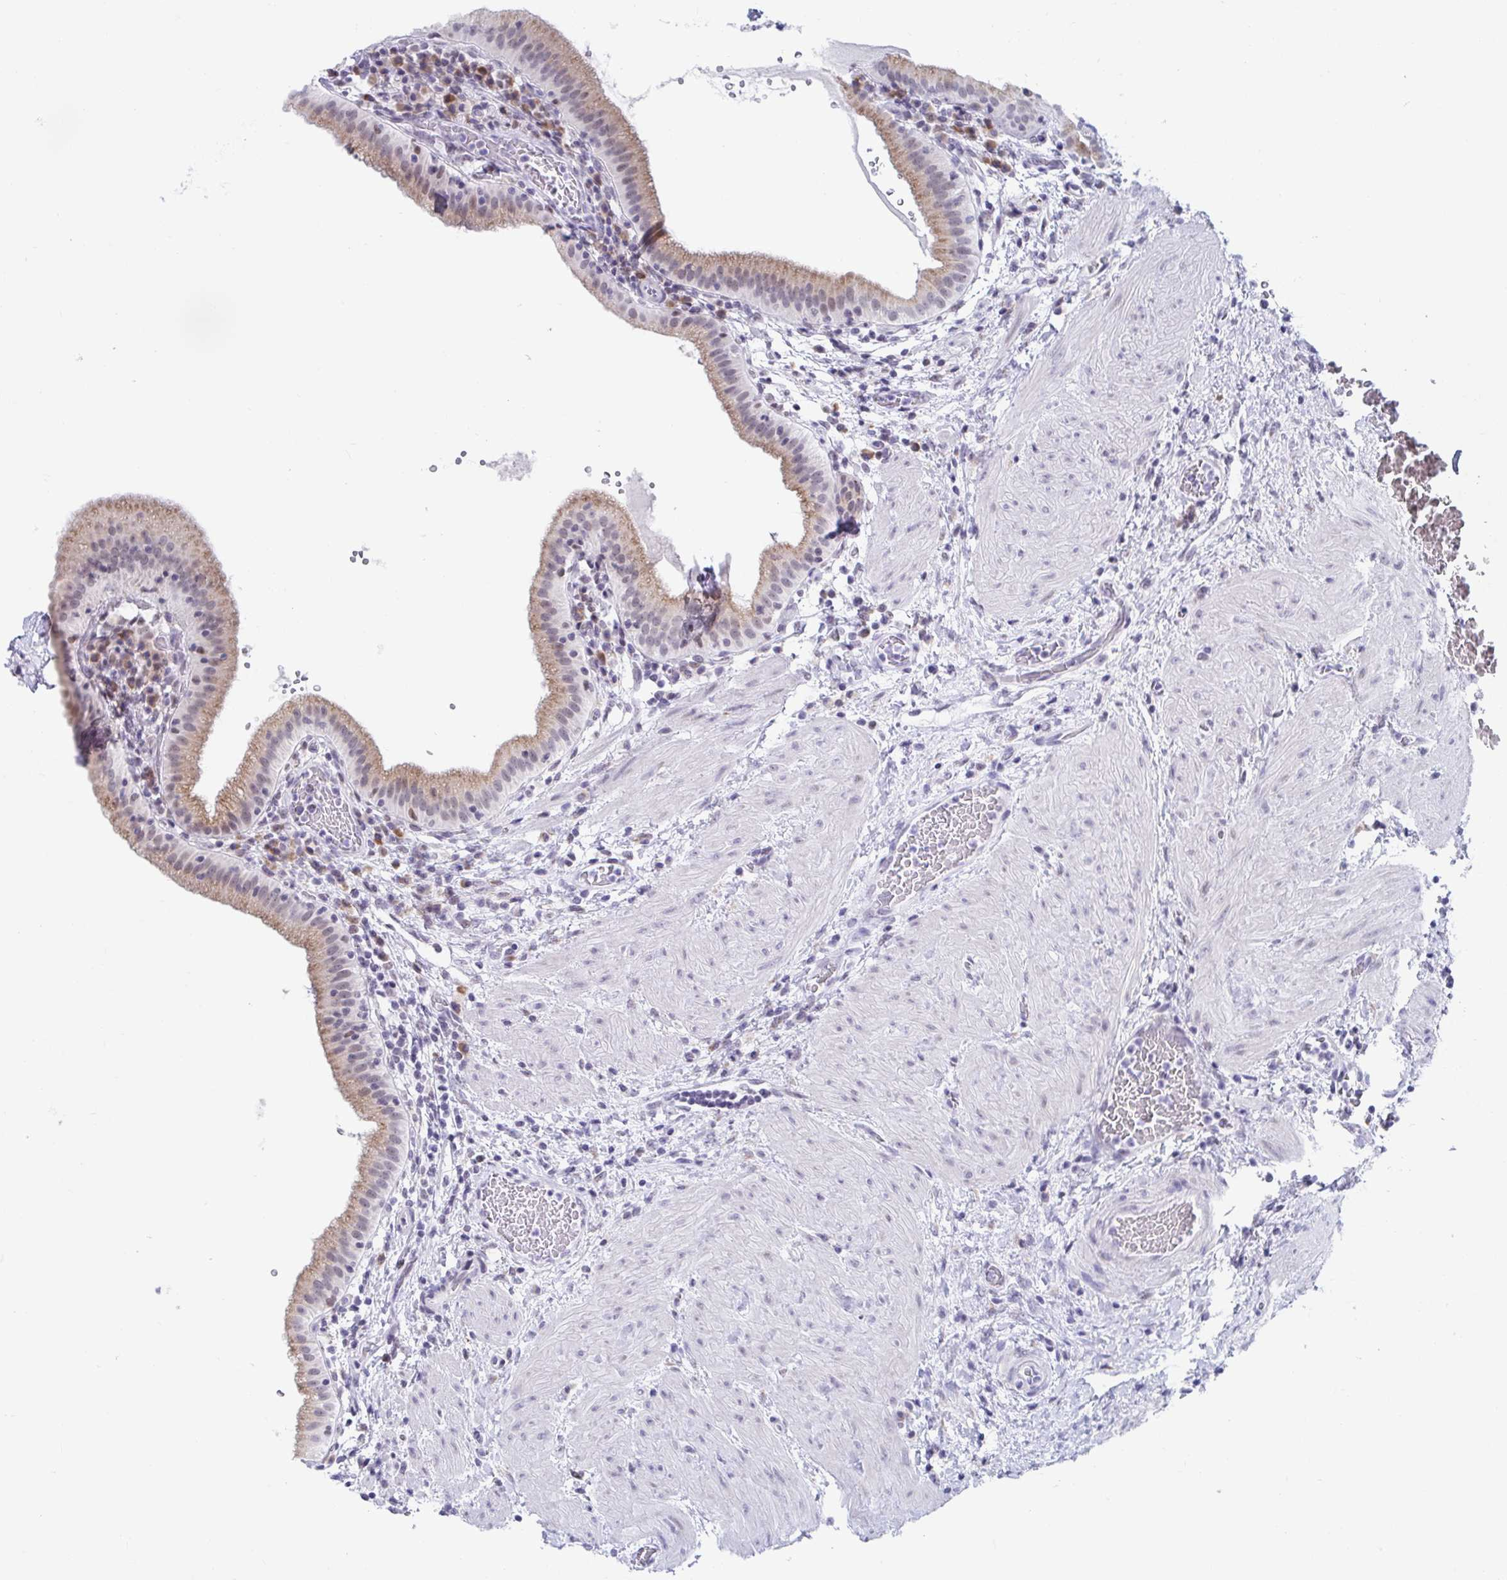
{"staining": {"intensity": "weak", "quantity": "25%-75%", "location": "cytoplasmic/membranous,nuclear"}, "tissue": "gallbladder", "cell_type": "Glandular cells", "image_type": "normal", "snomed": [{"axis": "morphology", "description": "Normal tissue, NOS"}, {"axis": "topography", "description": "Gallbladder"}], "caption": "IHC (DAB (3,3'-diaminobenzidine)) staining of normal human gallbladder exhibits weak cytoplasmic/membranous,nuclear protein positivity in about 25%-75% of glandular cells. (DAB (3,3'-diaminobenzidine) IHC with brightfield microscopy, high magnification).", "gene": "WDR72", "patient": {"sex": "male", "age": 26}}